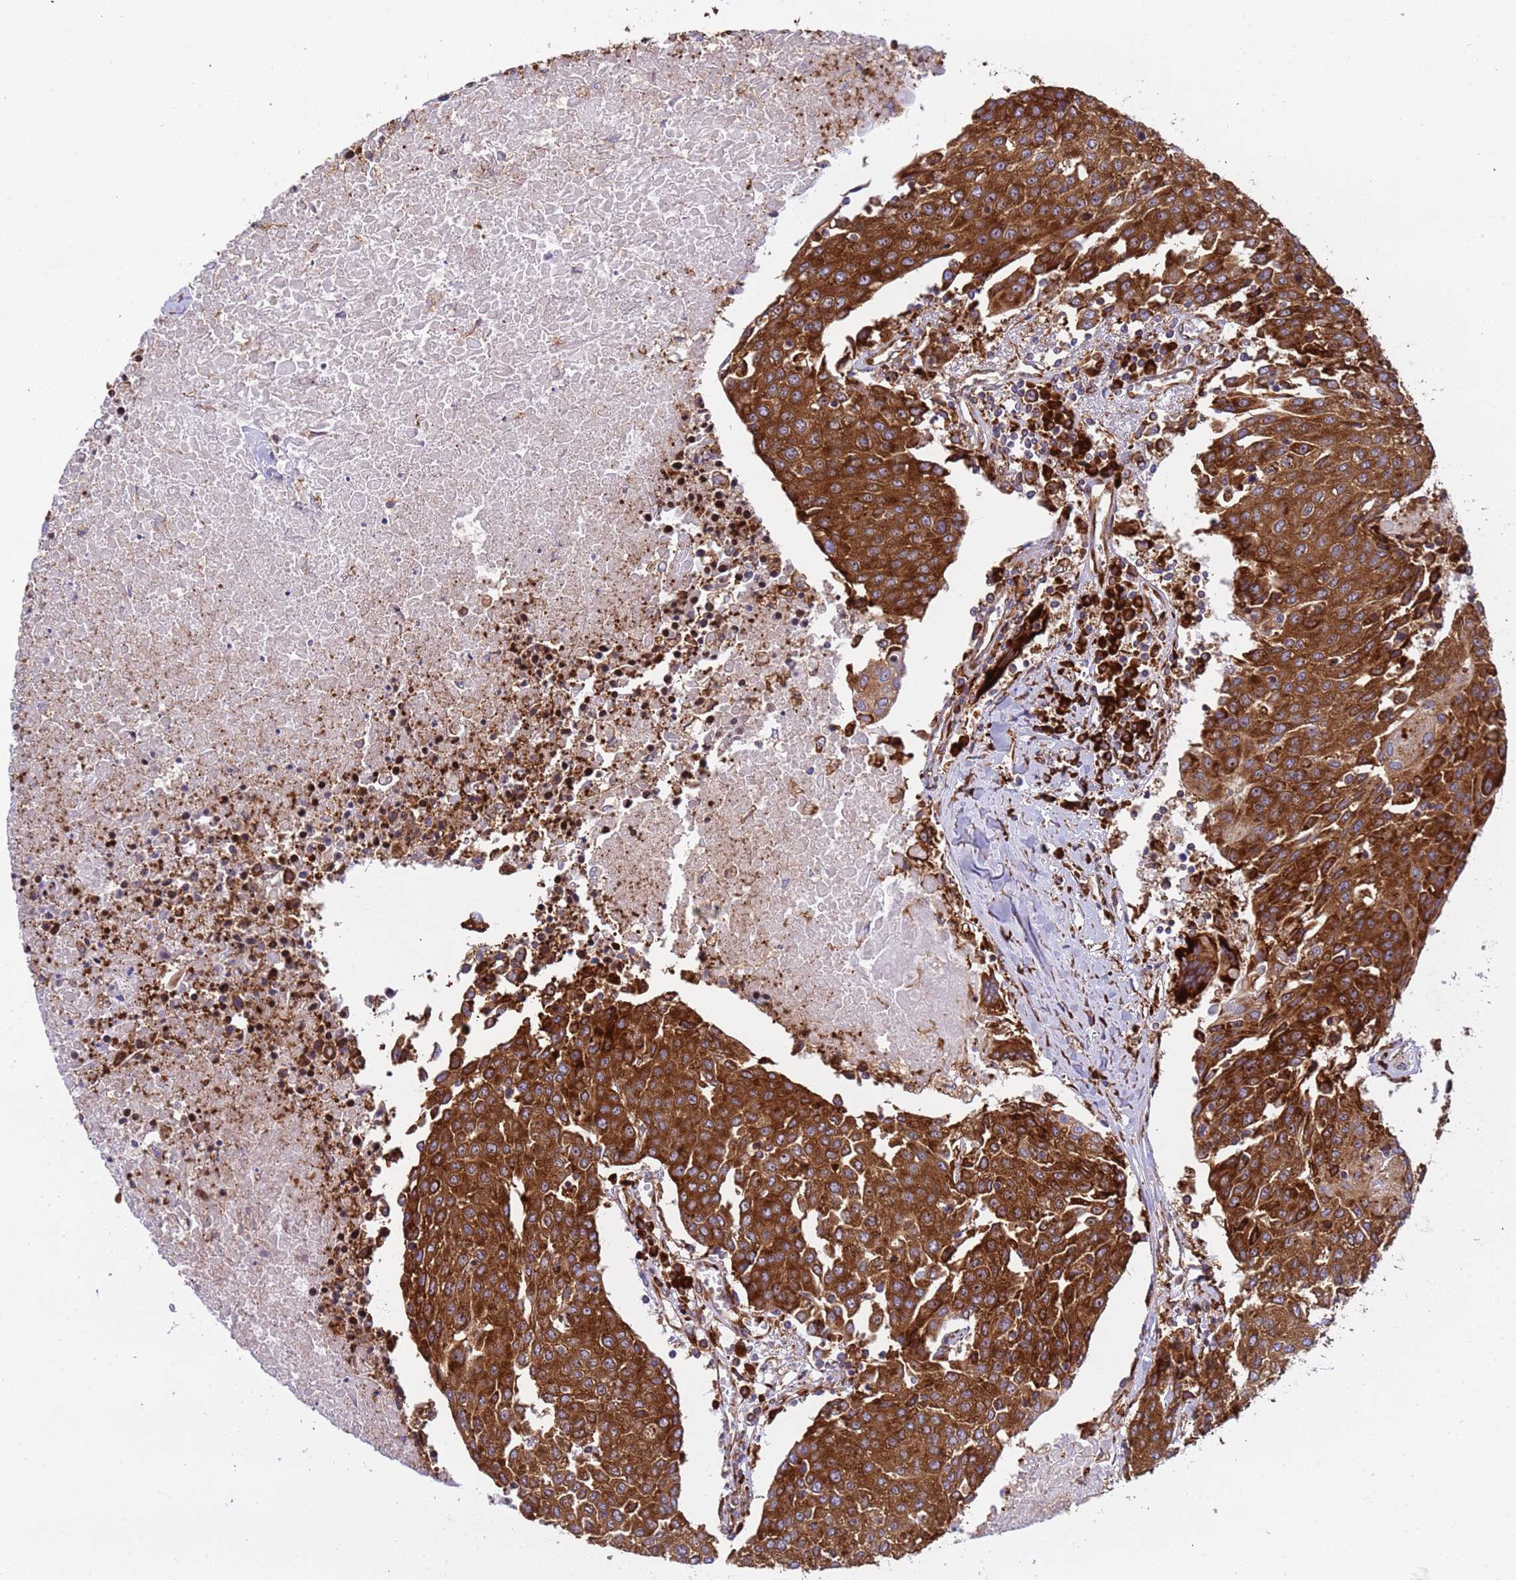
{"staining": {"intensity": "strong", "quantity": ">75%", "location": "cytoplasmic/membranous"}, "tissue": "urothelial cancer", "cell_type": "Tumor cells", "image_type": "cancer", "snomed": [{"axis": "morphology", "description": "Urothelial carcinoma, High grade"}, {"axis": "topography", "description": "Urinary bladder"}], "caption": "This micrograph displays immunohistochemistry (IHC) staining of urothelial cancer, with high strong cytoplasmic/membranous positivity in about >75% of tumor cells.", "gene": "RPL36", "patient": {"sex": "female", "age": 85}}